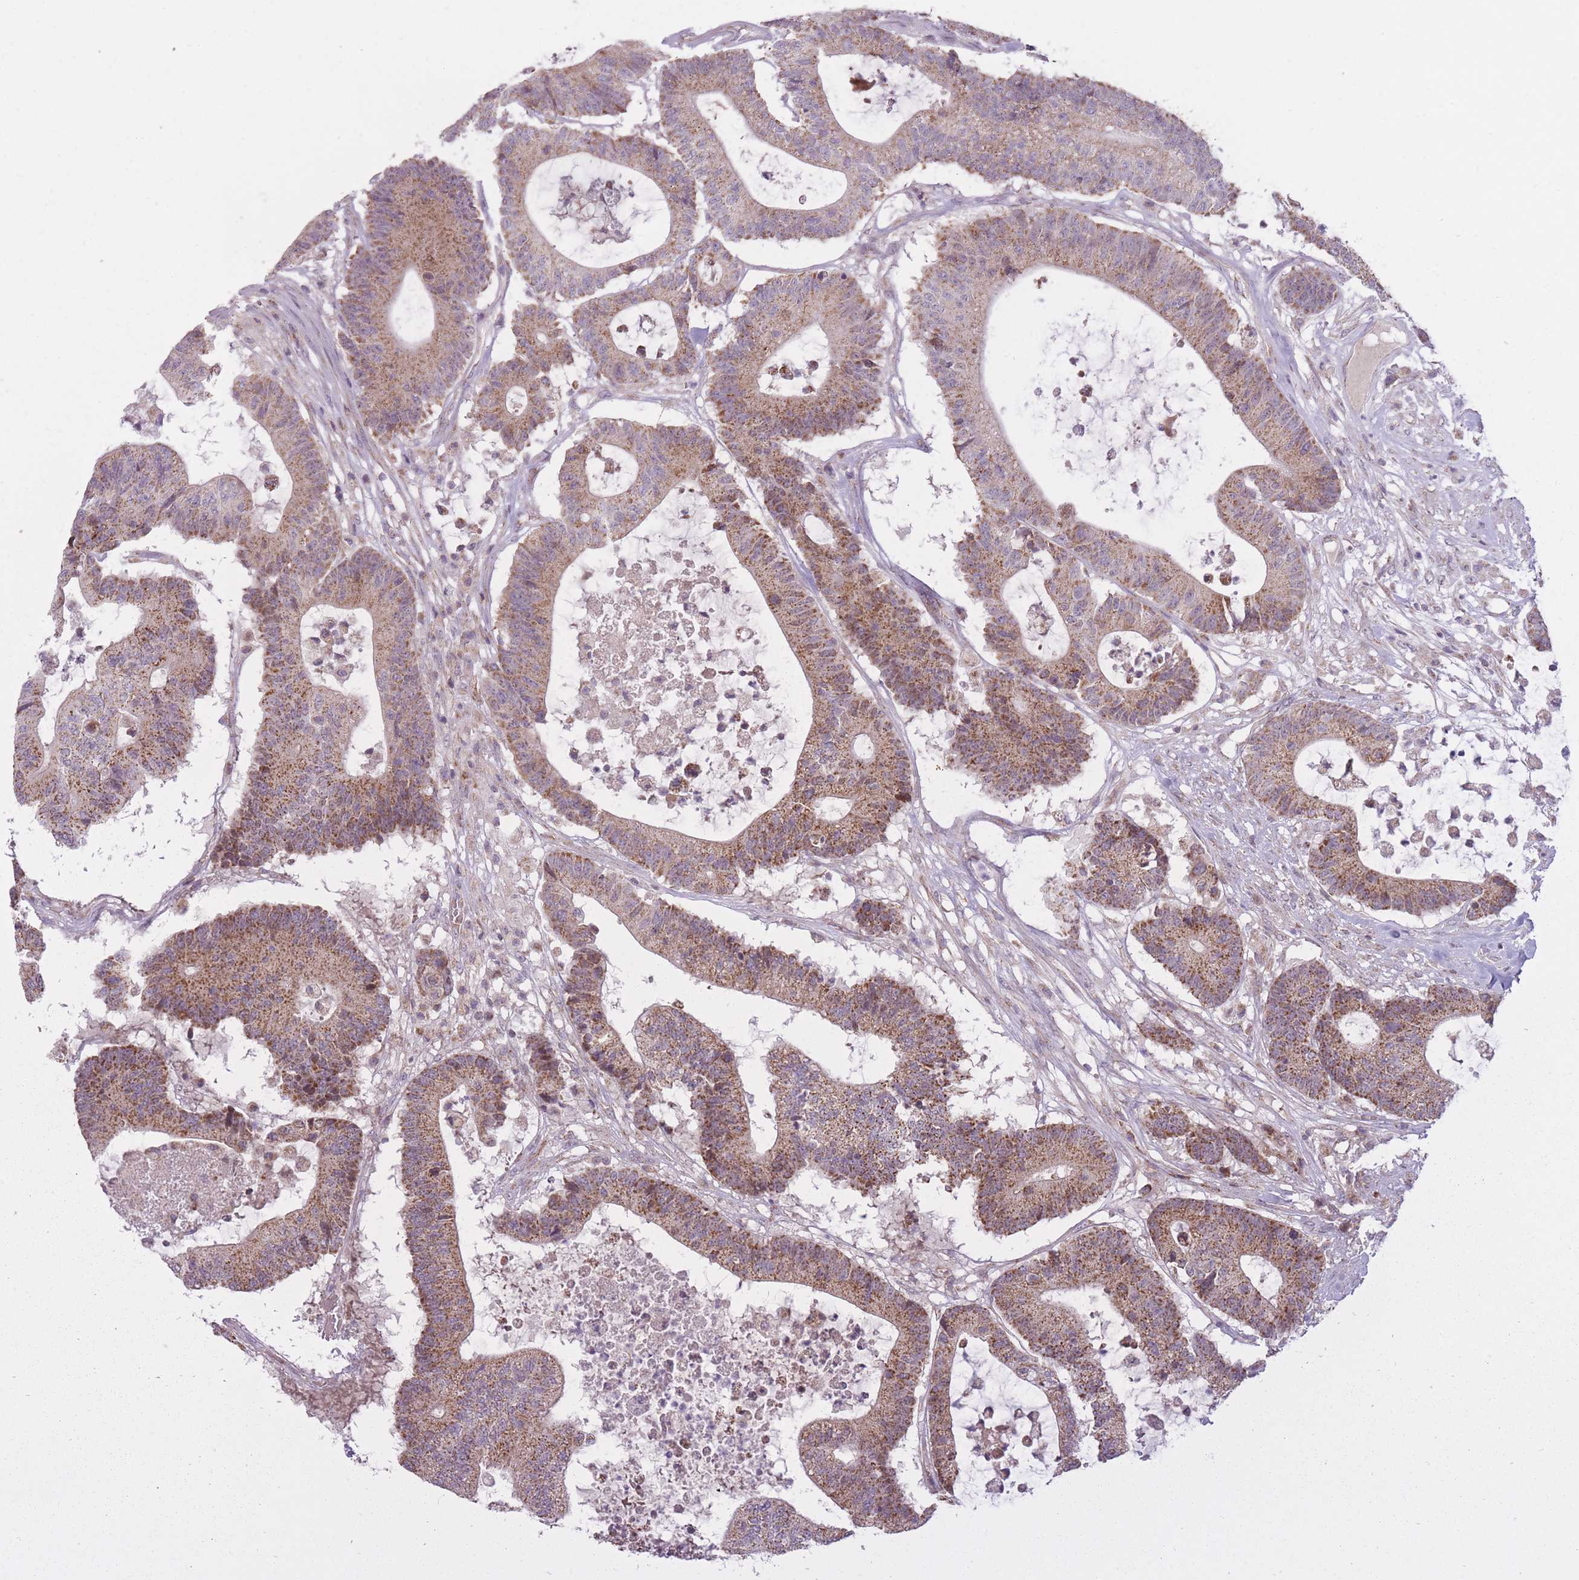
{"staining": {"intensity": "moderate", "quantity": ">75%", "location": "cytoplasmic/membranous"}, "tissue": "colorectal cancer", "cell_type": "Tumor cells", "image_type": "cancer", "snomed": [{"axis": "morphology", "description": "Adenocarcinoma, NOS"}, {"axis": "topography", "description": "Colon"}], "caption": "DAB (3,3'-diaminobenzidine) immunohistochemical staining of human colorectal cancer displays moderate cytoplasmic/membranous protein positivity in about >75% of tumor cells.", "gene": "LIN7C", "patient": {"sex": "female", "age": 84}}